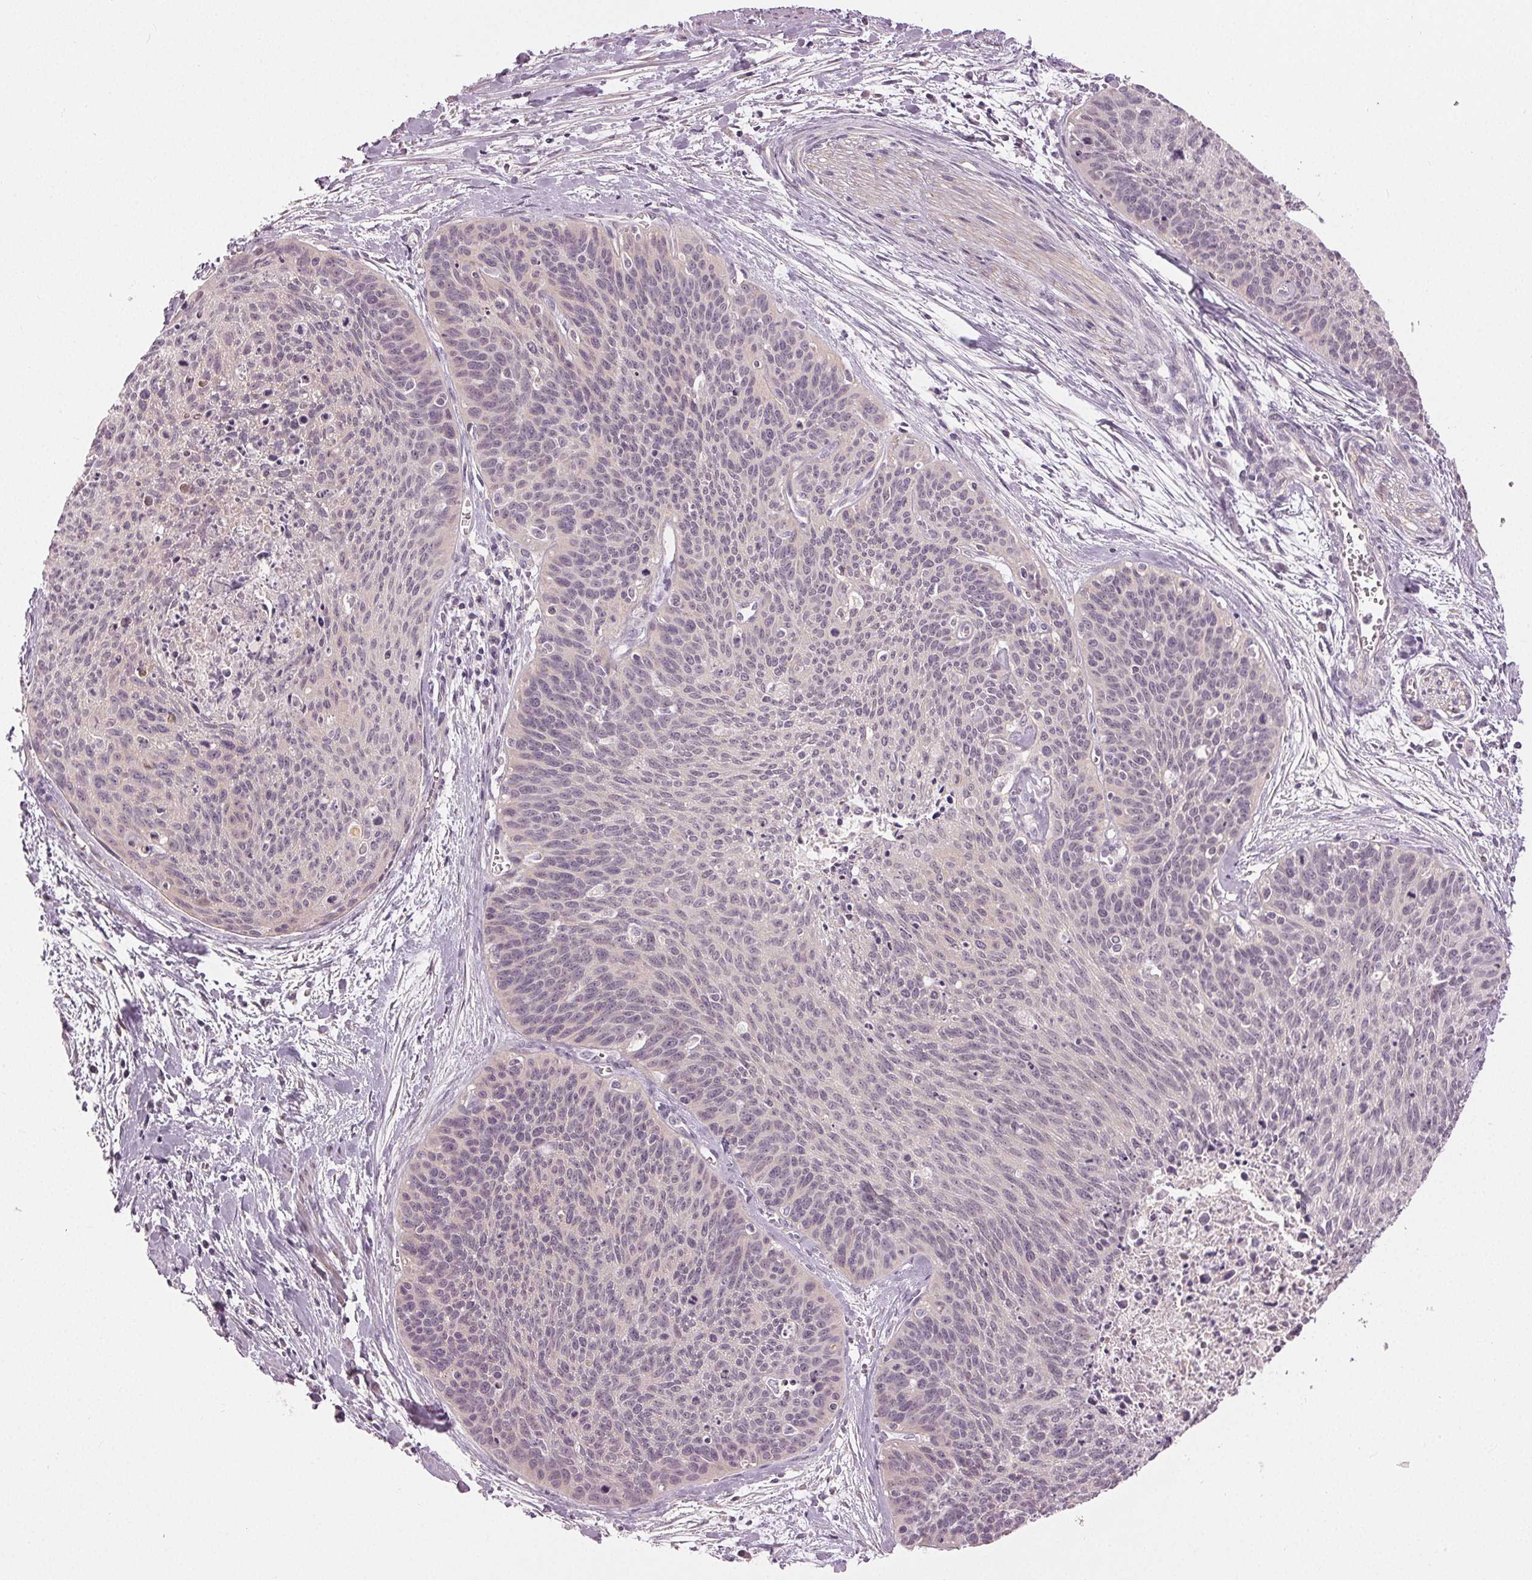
{"staining": {"intensity": "negative", "quantity": "none", "location": "none"}, "tissue": "cervical cancer", "cell_type": "Tumor cells", "image_type": "cancer", "snomed": [{"axis": "morphology", "description": "Squamous cell carcinoma, NOS"}, {"axis": "topography", "description": "Cervix"}], "caption": "An IHC micrograph of cervical cancer (squamous cell carcinoma) is shown. There is no staining in tumor cells of cervical cancer (squamous cell carcinoma).", "gene": "ZNF605", "patient": {"sex": "female", "age": 55}}